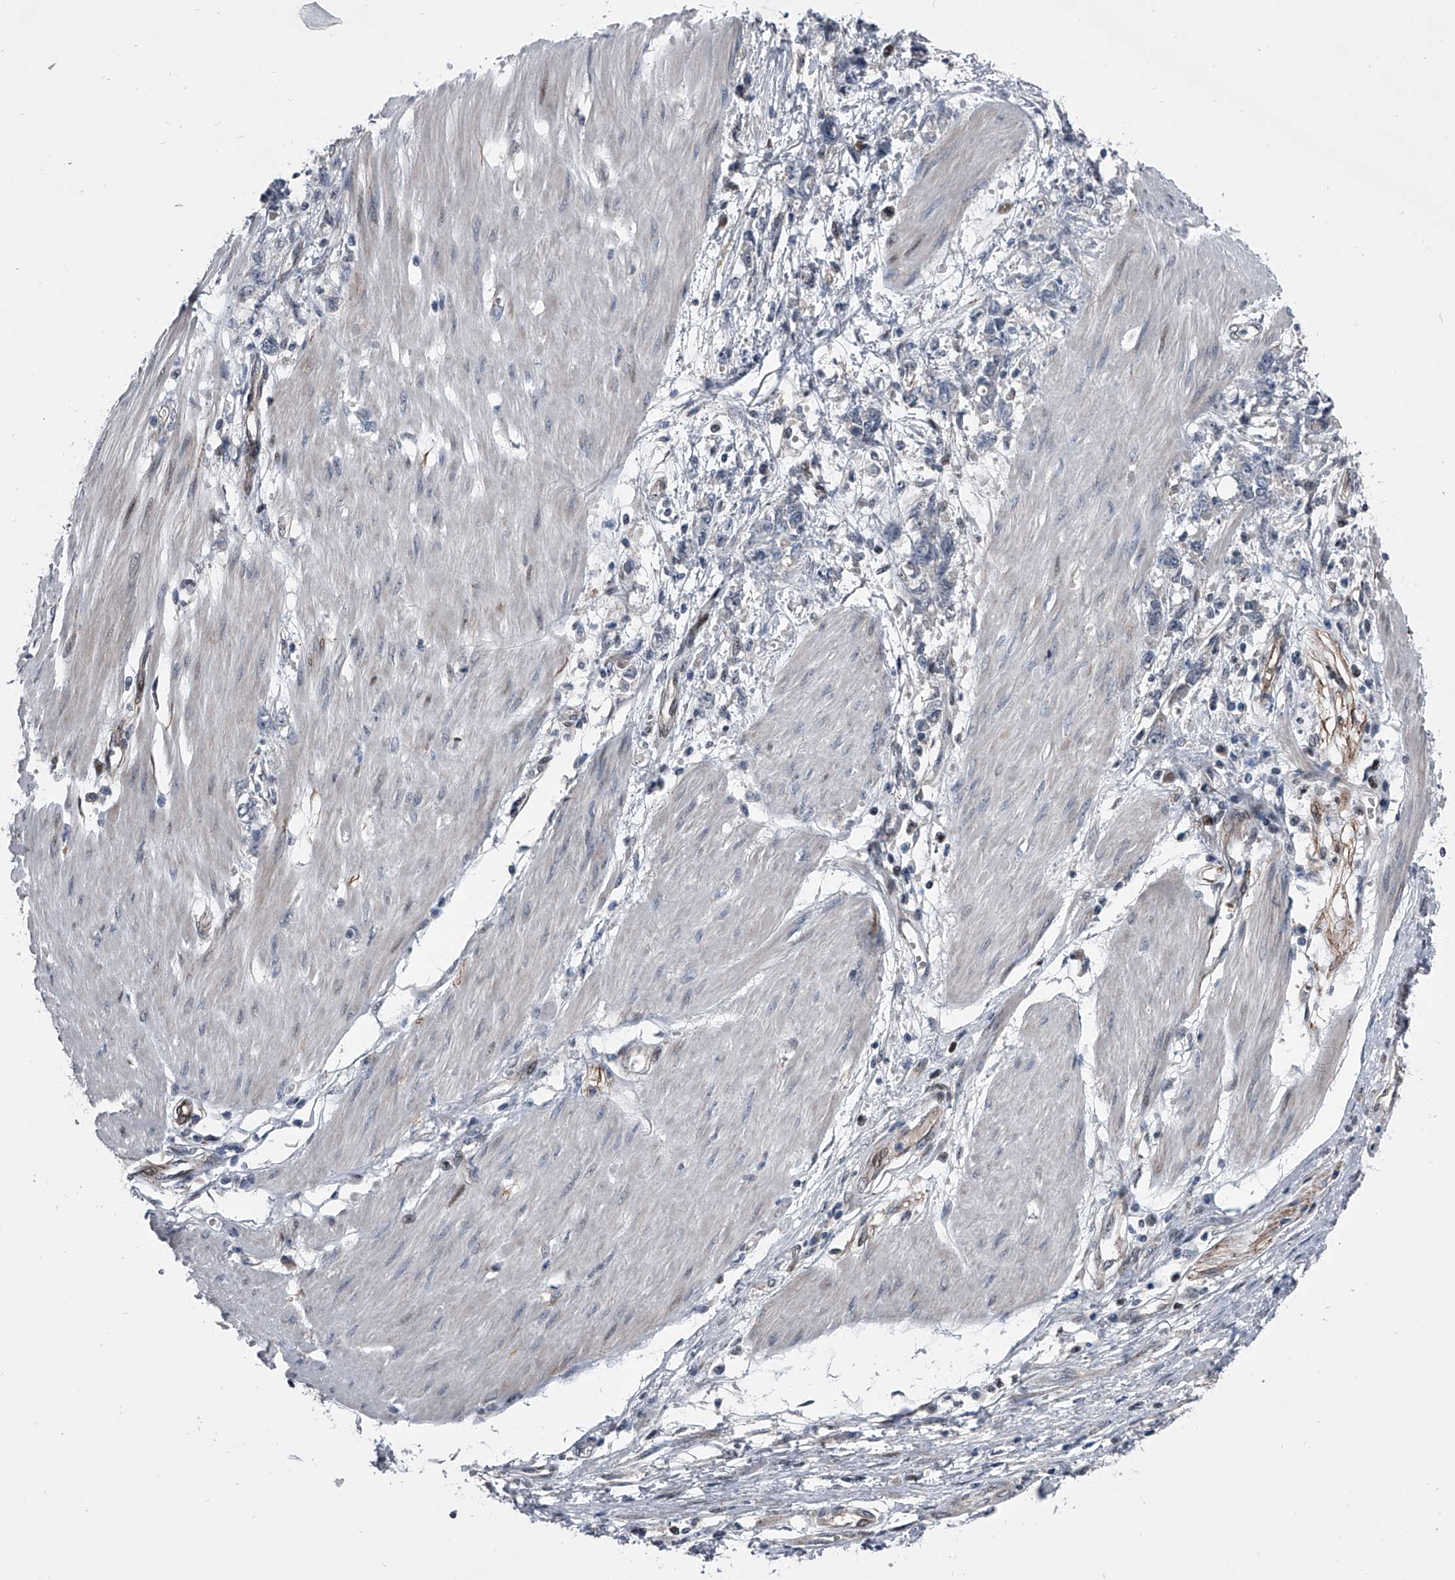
{"staining": {"intensity": "negative", "quantity": "none", "location": "none"}, "tissue": "stomach cancer", "cell_type": "Tumor cells", "image_type": "cancer", "snomed": [{"axis": "morphology", "description": "Adenocarcinoma, NOS"}, {"axis": "topography", "description": "Stomach"}], "caption": "An image of human stomach cancer is negative for staining in tumor cells.", "gene": "ELK4", "patient": {"sex": "female", "age": 76}}